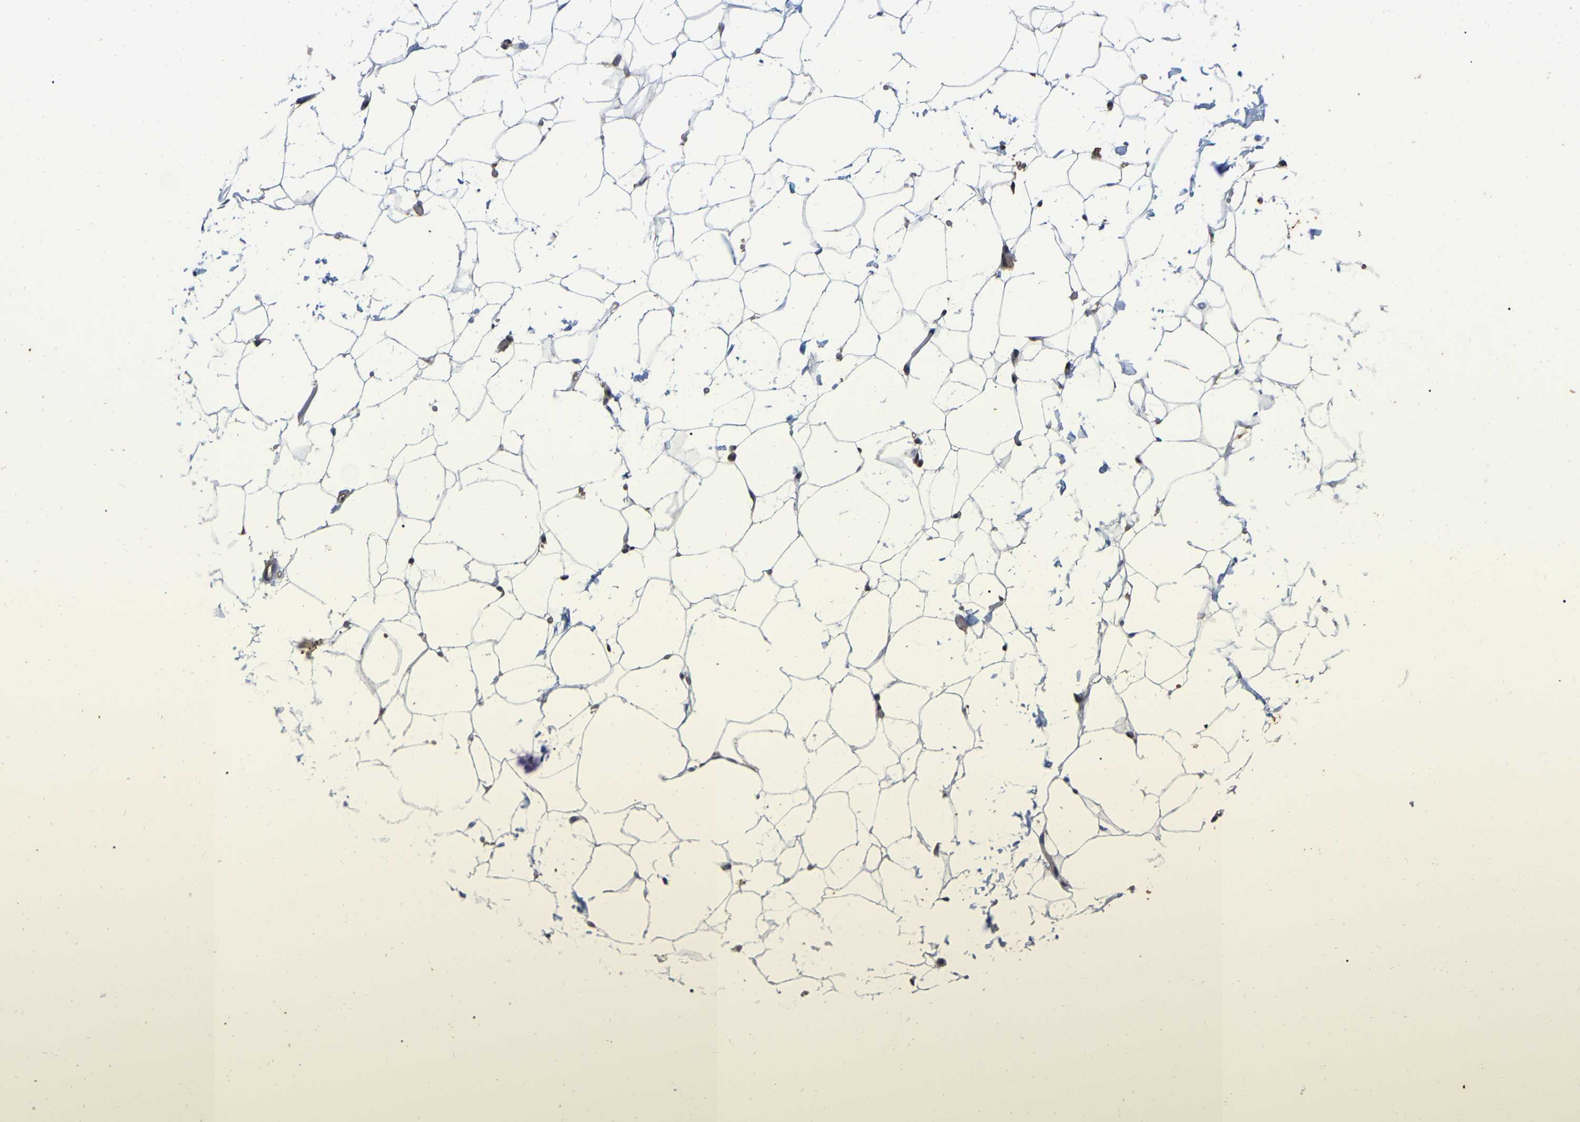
{"staining": {"intensity": "weak", "quantity": "25%-75%", "location": "cytoplasmic/membranous"}, "tissue": "adipose tissue", "cell_type": "Adipocytes", "image_type": "normal", "snomed": [{"axis": "morphology", "description": "Normal tissue, NOS"}, {"axis": "topography", "description": "Breast"}, {"axis": "topography", "description": "Soft tissue"}], "caption": "Immunohistochemistry image of normal adipose tissue: human adipose tissue stained using immunohistochemistry (IHC) displays low levels of weak protein expression localized specifically in the cytoplasmic/membranous of adipocytes, appearing as a cytoplasmic/membranous brown color.", "gene": "FAM219A", "patient": {"sex": "female", "age": 75}}